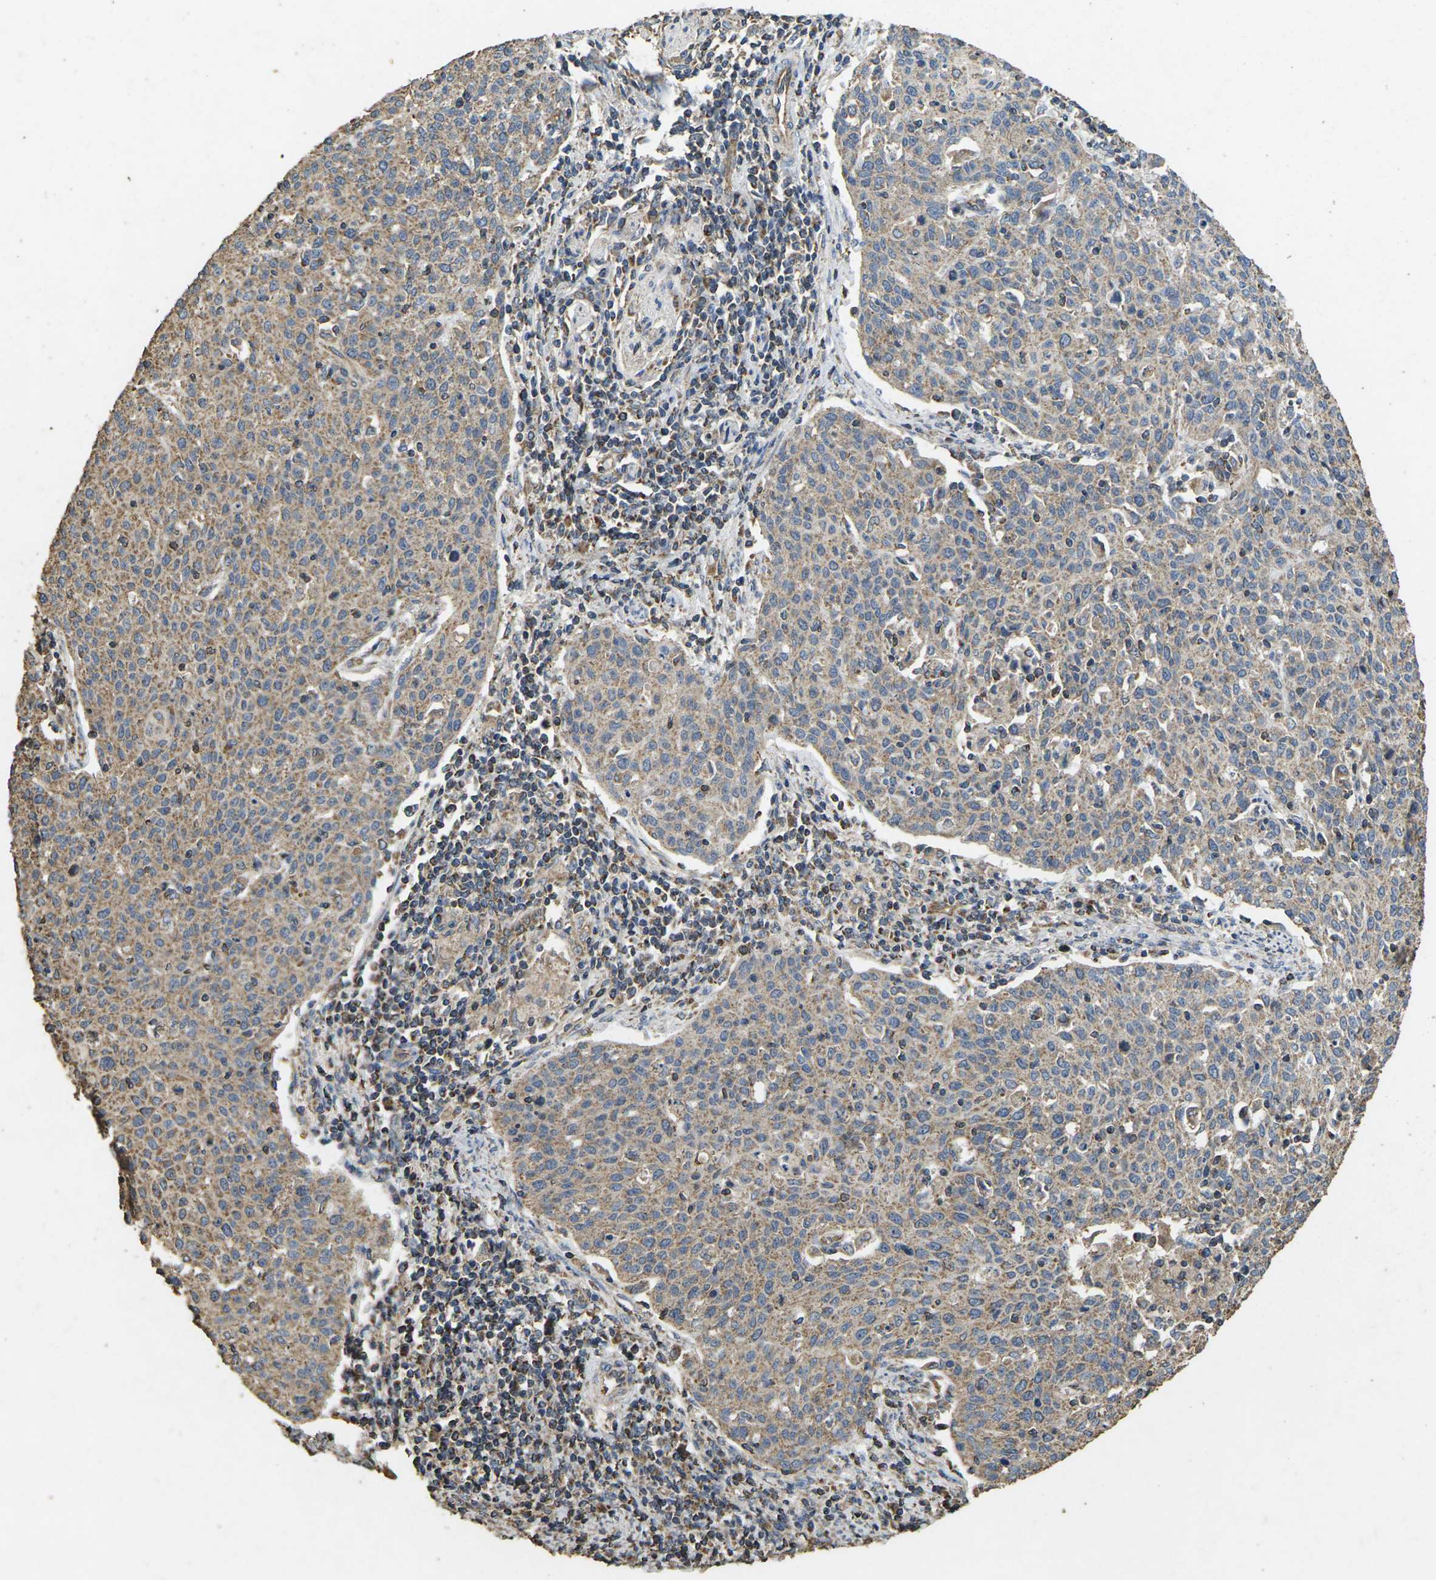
{"staining": {"intensity": "weak", "quantity": ">75%", "location": "cytoplasmic/membranous"}, "tissue": "cervical cancer", "cell_type": "Tumor cells", "image_type": "cancer", "snomed": [{"axis": "morphology", "description": "Squamous cell carcinoma, NOS"}, {"axis": "topography", "description": "Cervix"}], "caption": "Cervical cancer (squamous cell carcinoma) was stained to show a protein in brown. There is low levels of weak cytoplasmic/membranous positivity in approximately >75% of tumor cells.", "gene": "MAPK11", "patient": {"sex": "female", "age": 38}}